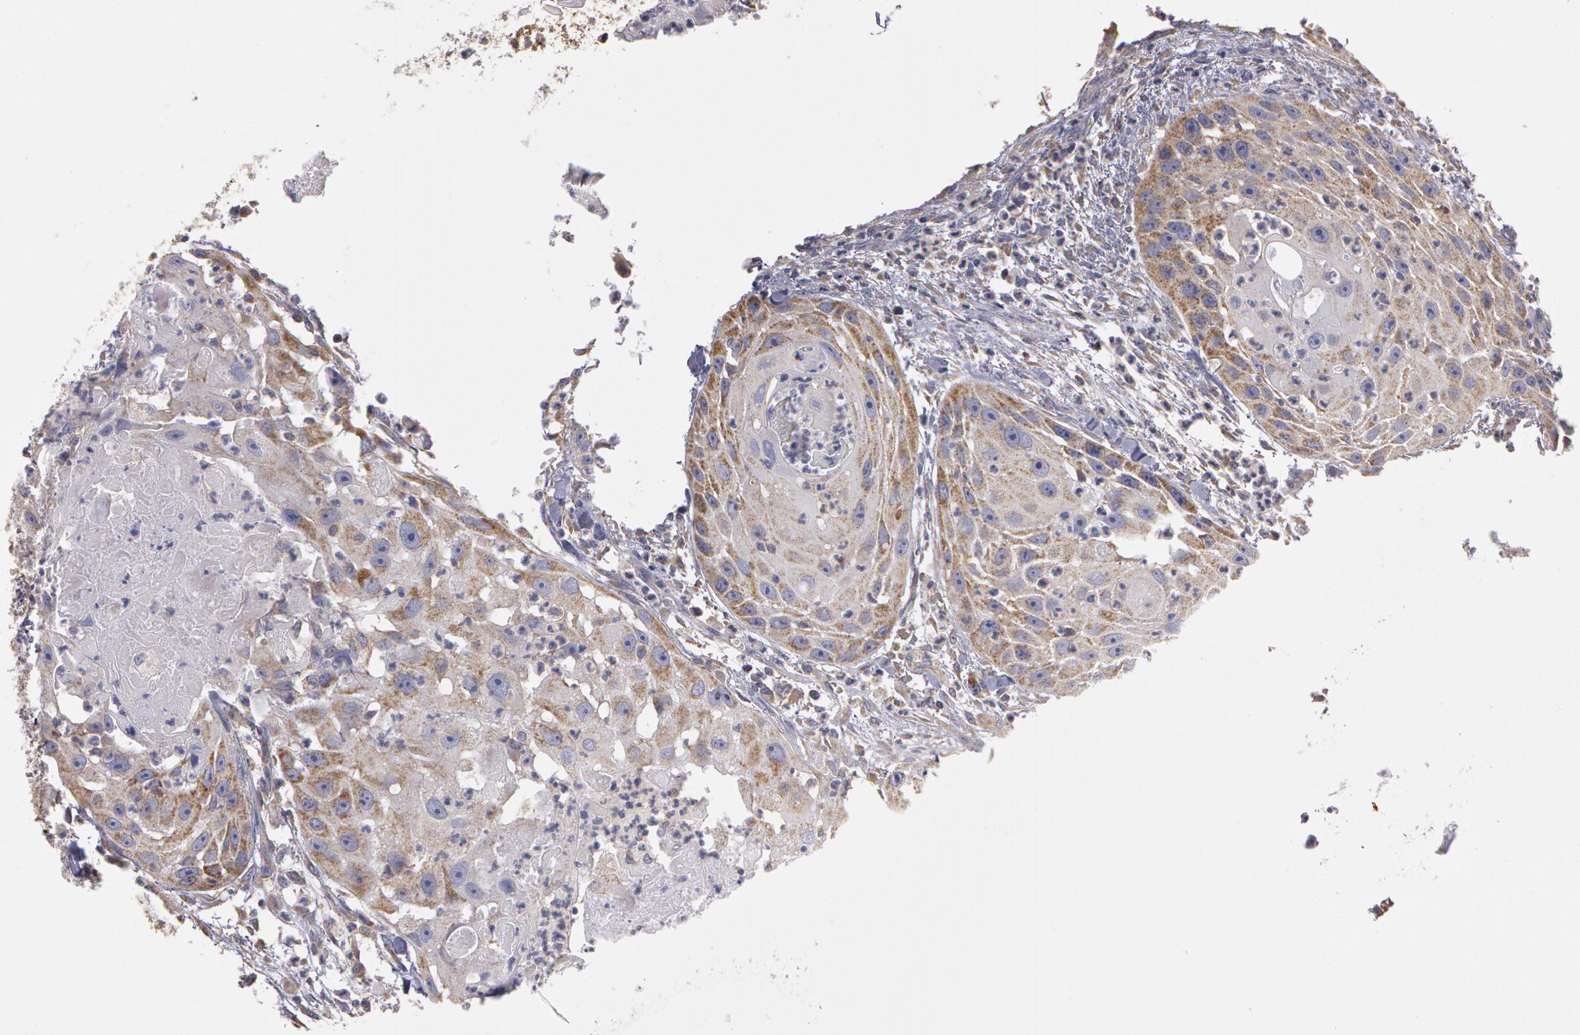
{"staining": {"intensity": "weak", "quantity": ">75%", "location": "cytoplasmic/membranous"}, "tissue": "head and neck cancer", "cell_type": "Tumor cells", "image_type": "cancer", "snomed": [{"axis": "morphology", "description": "Squamous cell carcinoma, NOS"}, {"axis": "topography", "description": "Head-Neck"}], "caption": "Squamous cell carcinoma (head and neck) was stained to show a protein in brown. There is low levels of weak cytoplasmic/membranous expression in about >75% of tumor cells.", "gene": "NEK9", "patient": {"sex": "male", "age": 64}}